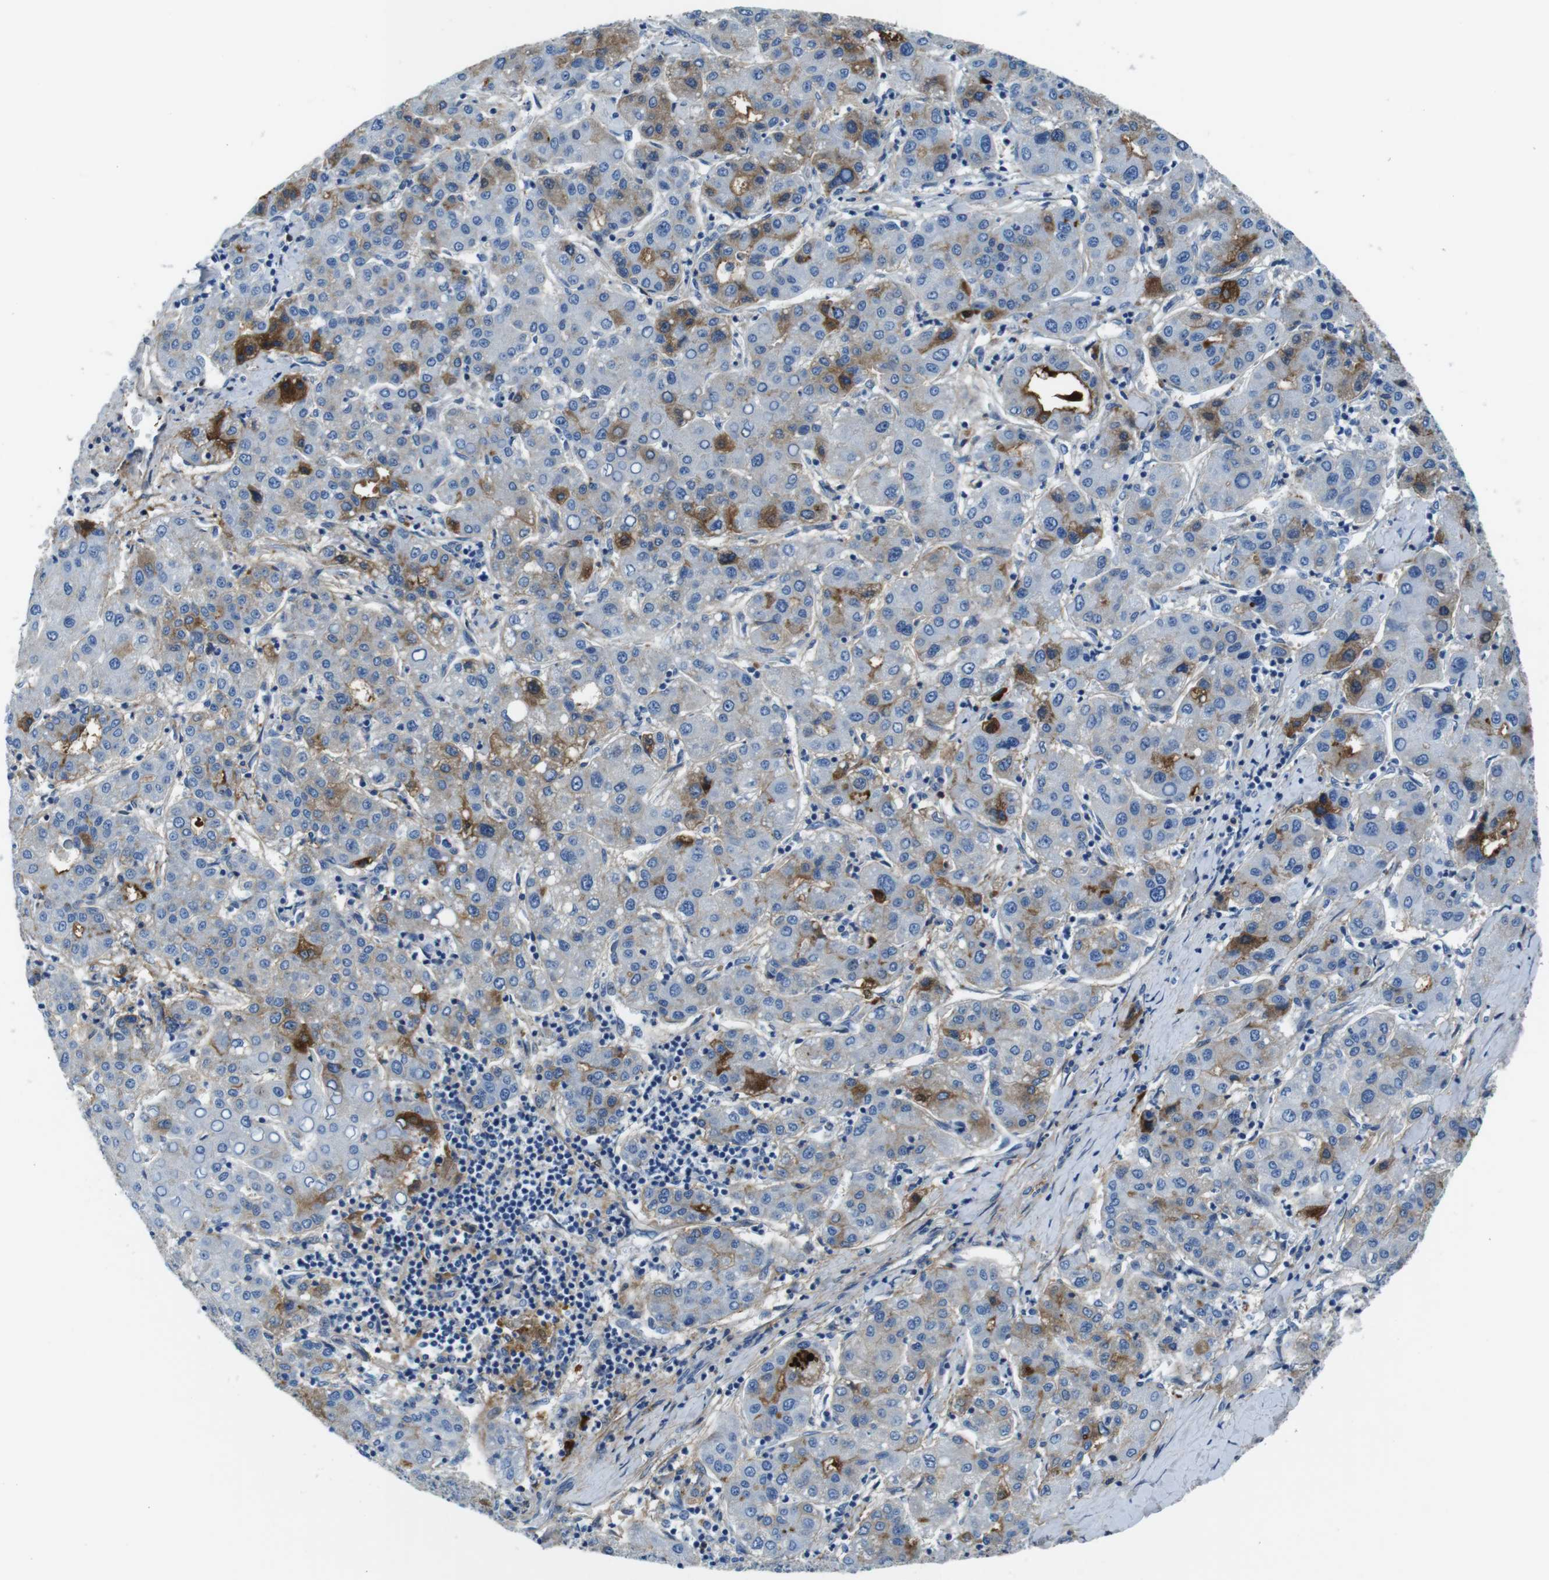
{"staining": {"intensity": "moderate", "quantity": "<25%", "location": "cytoplasmic/membranous"}, "tissue": "liver cancer", "cell_type": "Tumor cells", "image_type": "cancer", "snomed": [{"axis": "morphology", "description": "Carcinoma, Hepatocellular, NOS"}, {"axis": "topography", "description": "Liver"}], "caption": "Immunohistochemistry histopathology image of neoplastic tissue: human hepatocellular carcinoma (liver) stained using immunohistochemistry exhibits low levels of moderate protein expression localized specifically in the cytoplasmic/membranous of tumor cells, appearing as a cytoplasmic/membranous brown color.", "gene": "IGKC", "patient": {"sex": "male", "age": 65}}